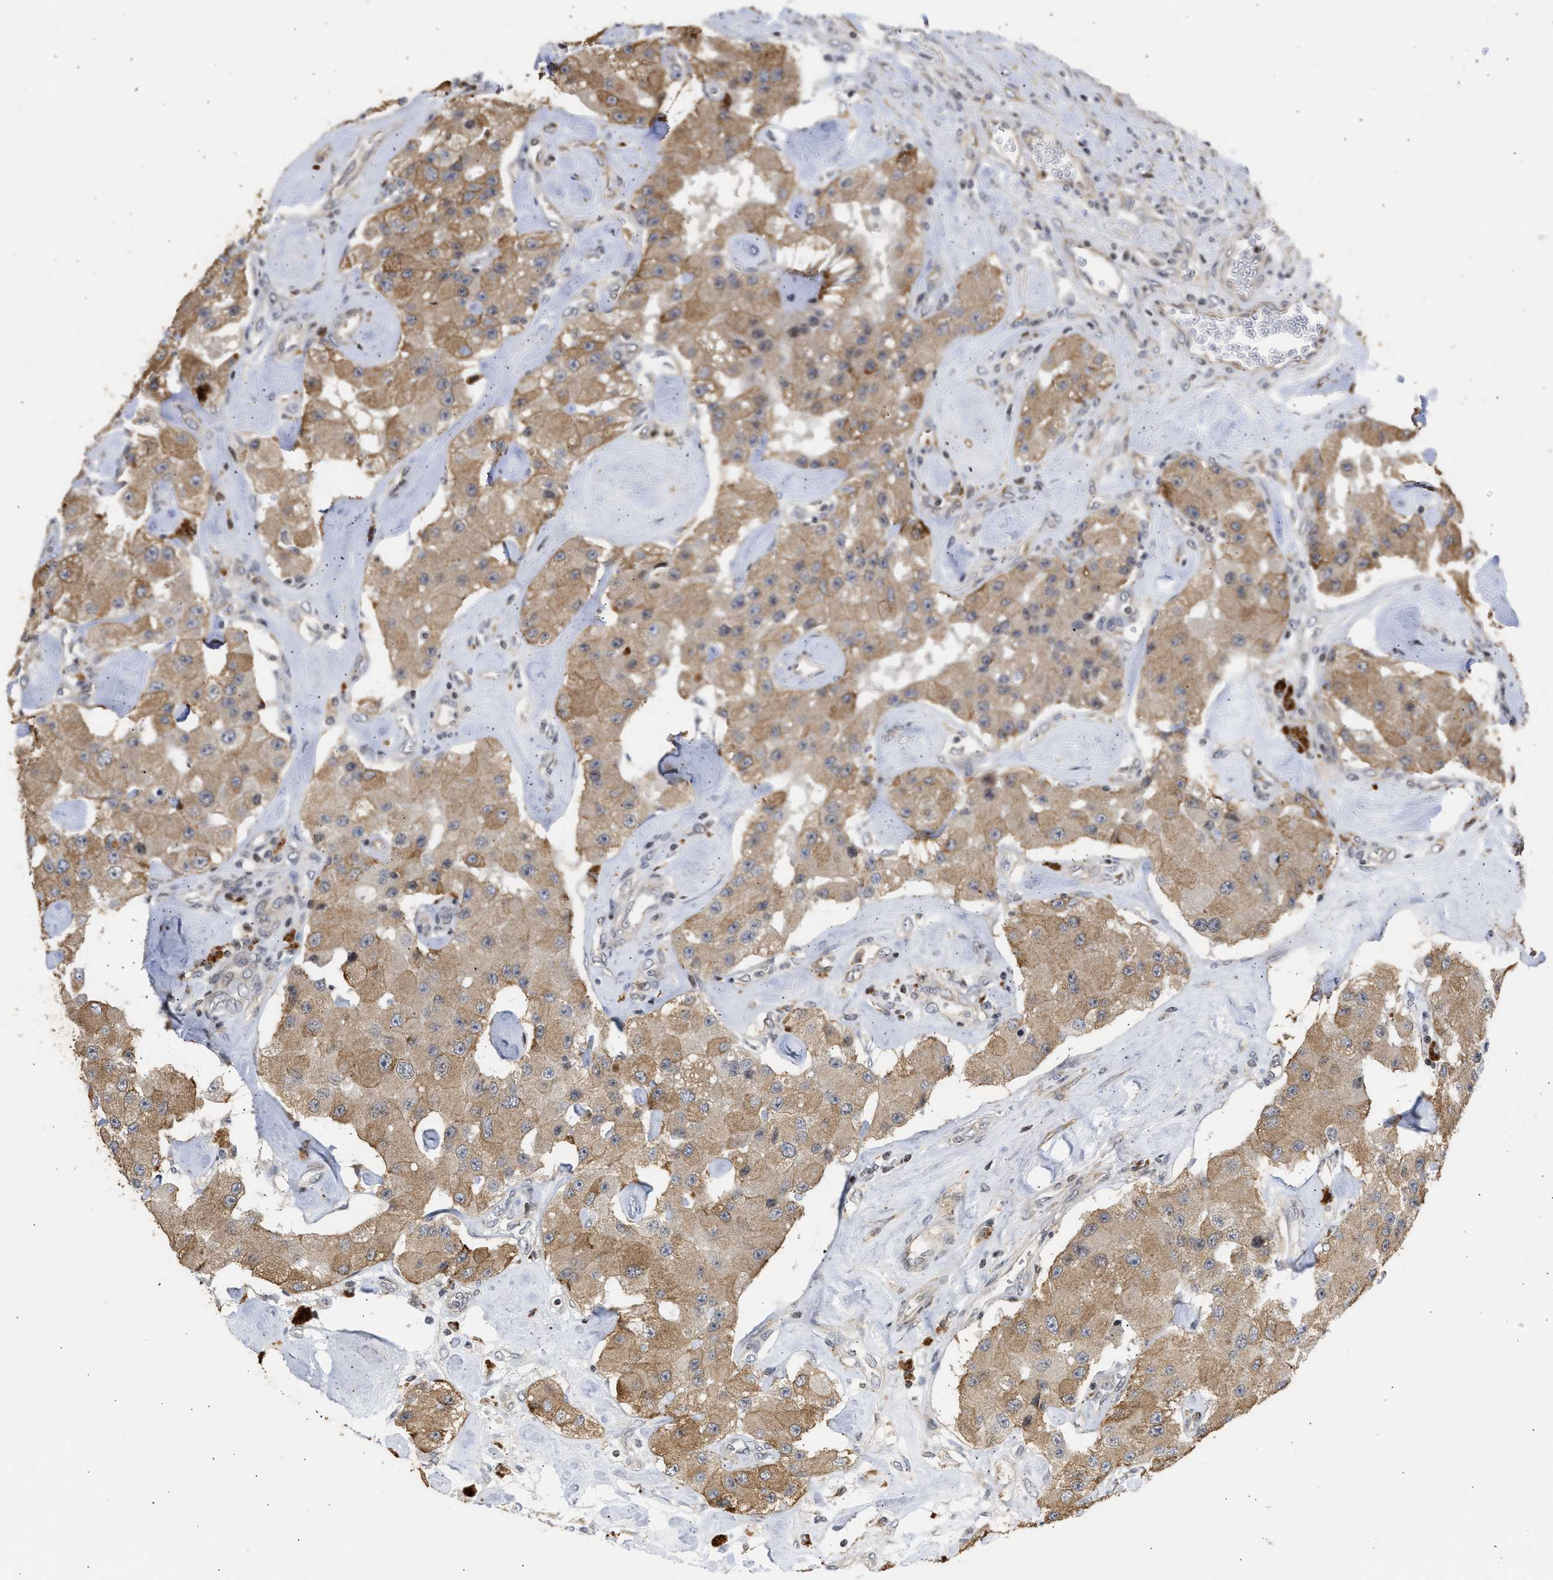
{"staining": {"intensity": "moderate", "quantity": ">75%", "location": "cytoplasmic/membranous"}, "tissue": "carcinoid", "cell_type": "Tumor cells", "image_type": "cancer", "snomed": [{"axis": "morphology", "description": "Carcinoid, malignant, NOS"}, {"axis": "topography", "description": "Pancreas"}], "caption": "Brown immunohistochemical staining in human malignant carcinoid shows moderate cytoplasmic/membranous staining in about >75% of tumor cells.", "gene": "ENSG00000142539", "patient": {"sex": "male", "age": 41}}